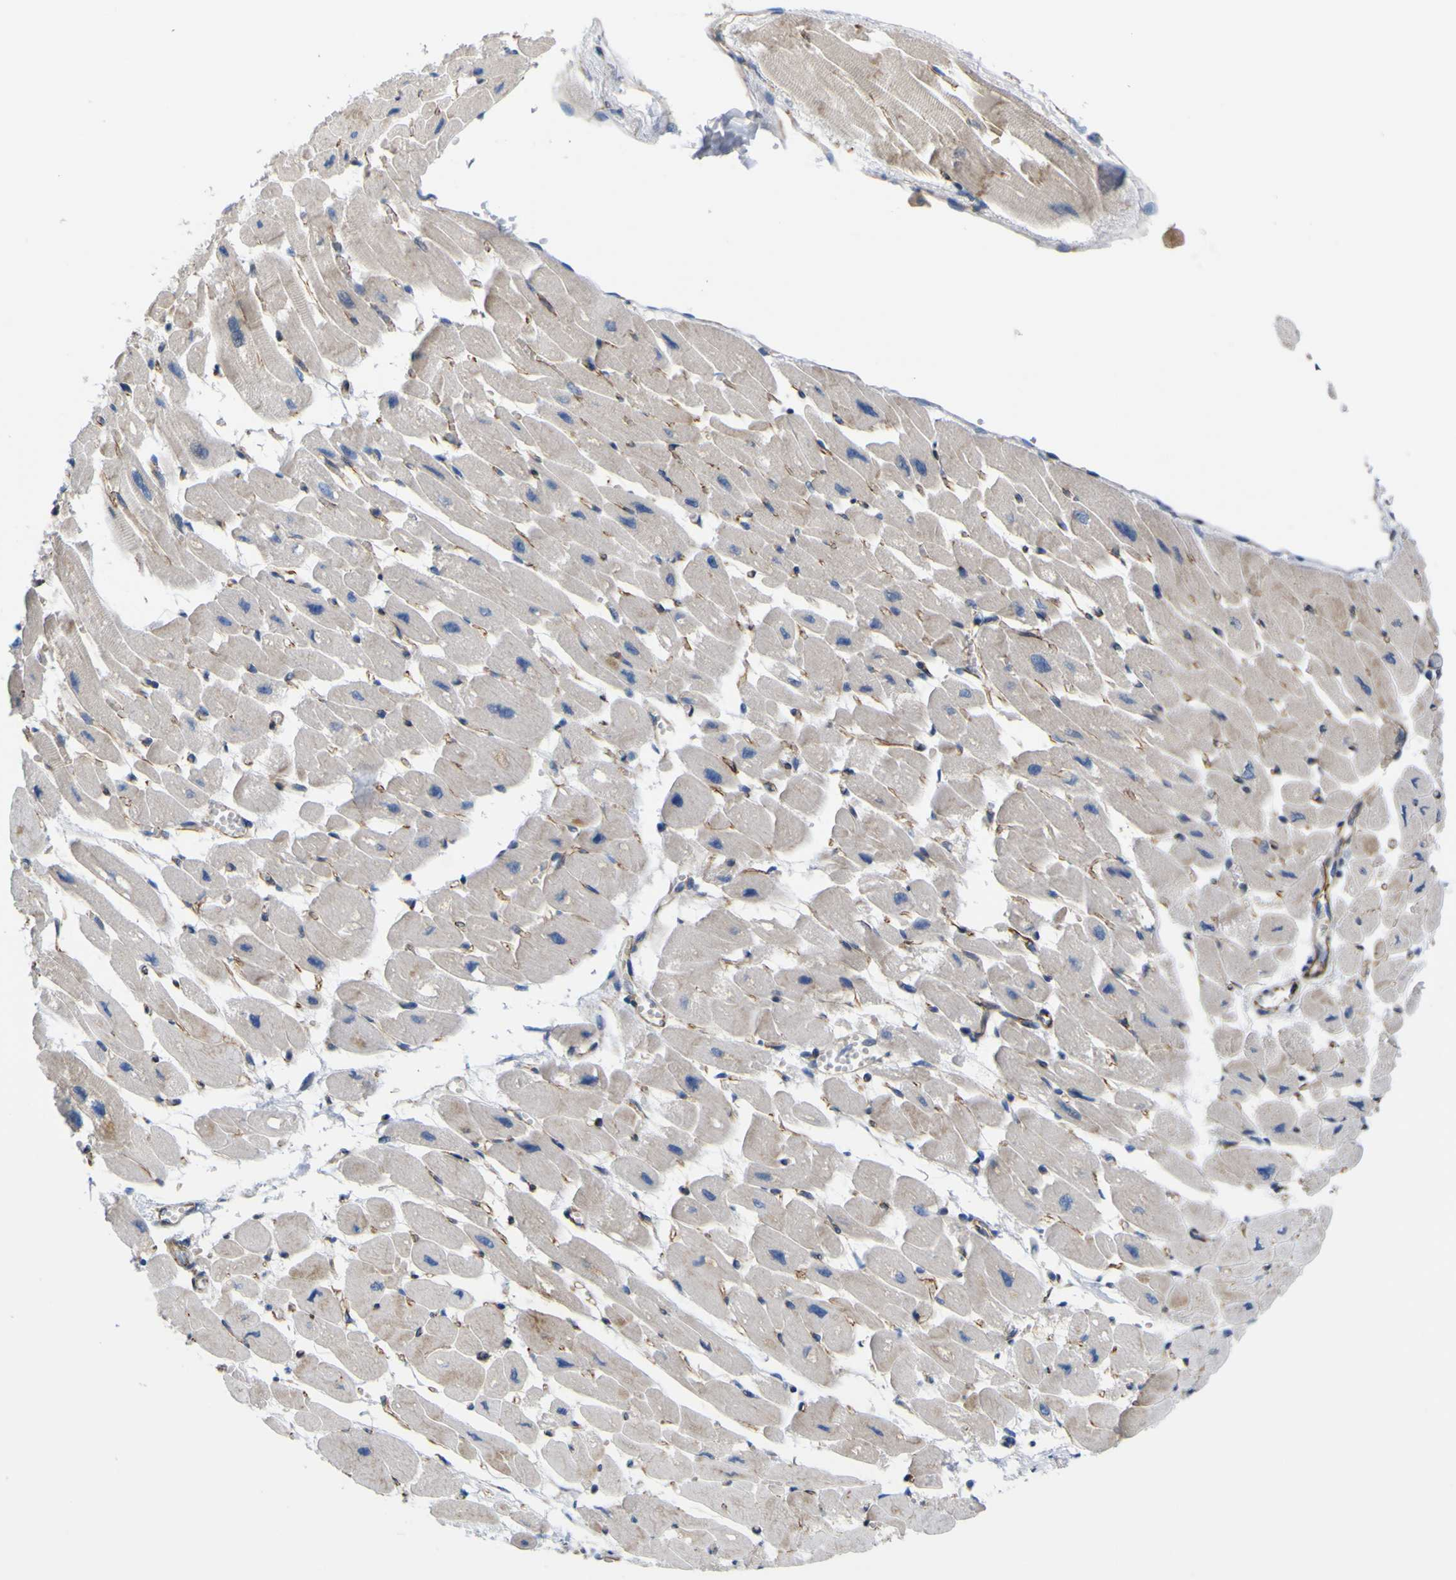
{"staining": {"intensity": "moderate", "quantity": "25%-75%", "location": "cytoplasmic/membranous"}, "tissue": "heart muscle", "cell_type": "Cardiomyocytes", "image_type": "normal", "snomed": [{"axis": "morphology", "description": "Normal tissue, NOS"}, {"axis": "topography", "description": "Heart"}], "caption": "Unremarkable heart muscle exhibits moderate cytoplasmic/membranous expression in about 25%-75% of cardiomyocytes, visualized by immunohistochemistry. The protein of interest is shown in brown color, while the nuclei are stained blue.", "gene": "JPH1", "patient": {"sex": "female", "age": 54}}